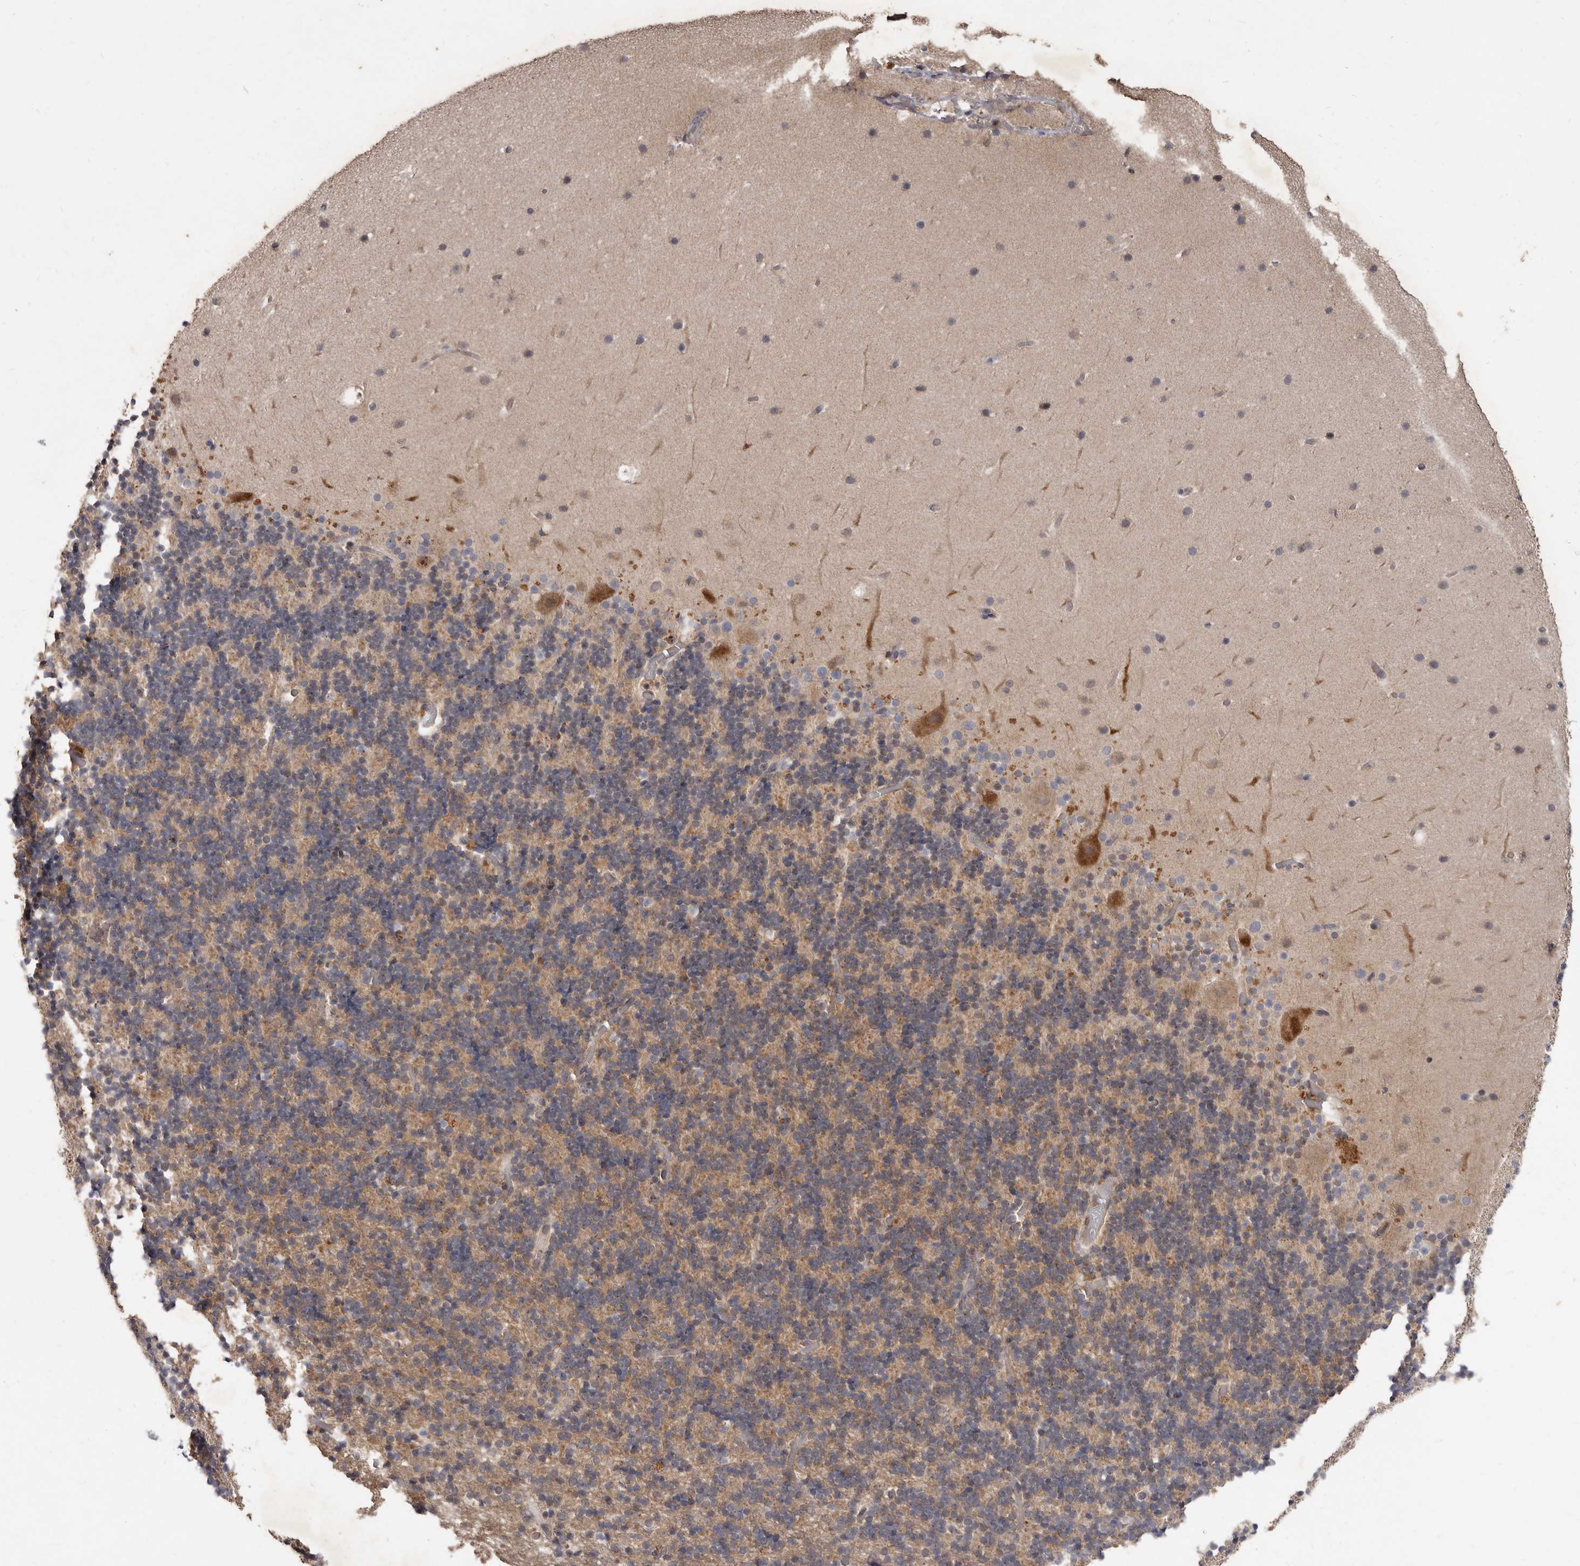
{"staining": {"intensity": "weak", "quantity": "25%-75%", "location": "cytoplasmic/membranous"}, "tissue": "cerebellum", "cell_type": "Cells in granular layer", "image_type": "normal", "snomed": [{"axis": "morphology", "description": "Normal tissue, NOS"}, {"axis": "topography", "description": "Cerebellum"}], "caption": "A high-resolution photomicrograph shows immunohistochemistry staining of benign cerebellum, which demonstrates weak cytoplasmic/membranous positivity in about 25%-75% of cells in granular layer. (DAB (3,3'-diaminobenzidine) = brown stain, brightfield microscopy at high magnification).", "gene": "ACLY", "patient": {"sex": "male", "age": 57}}